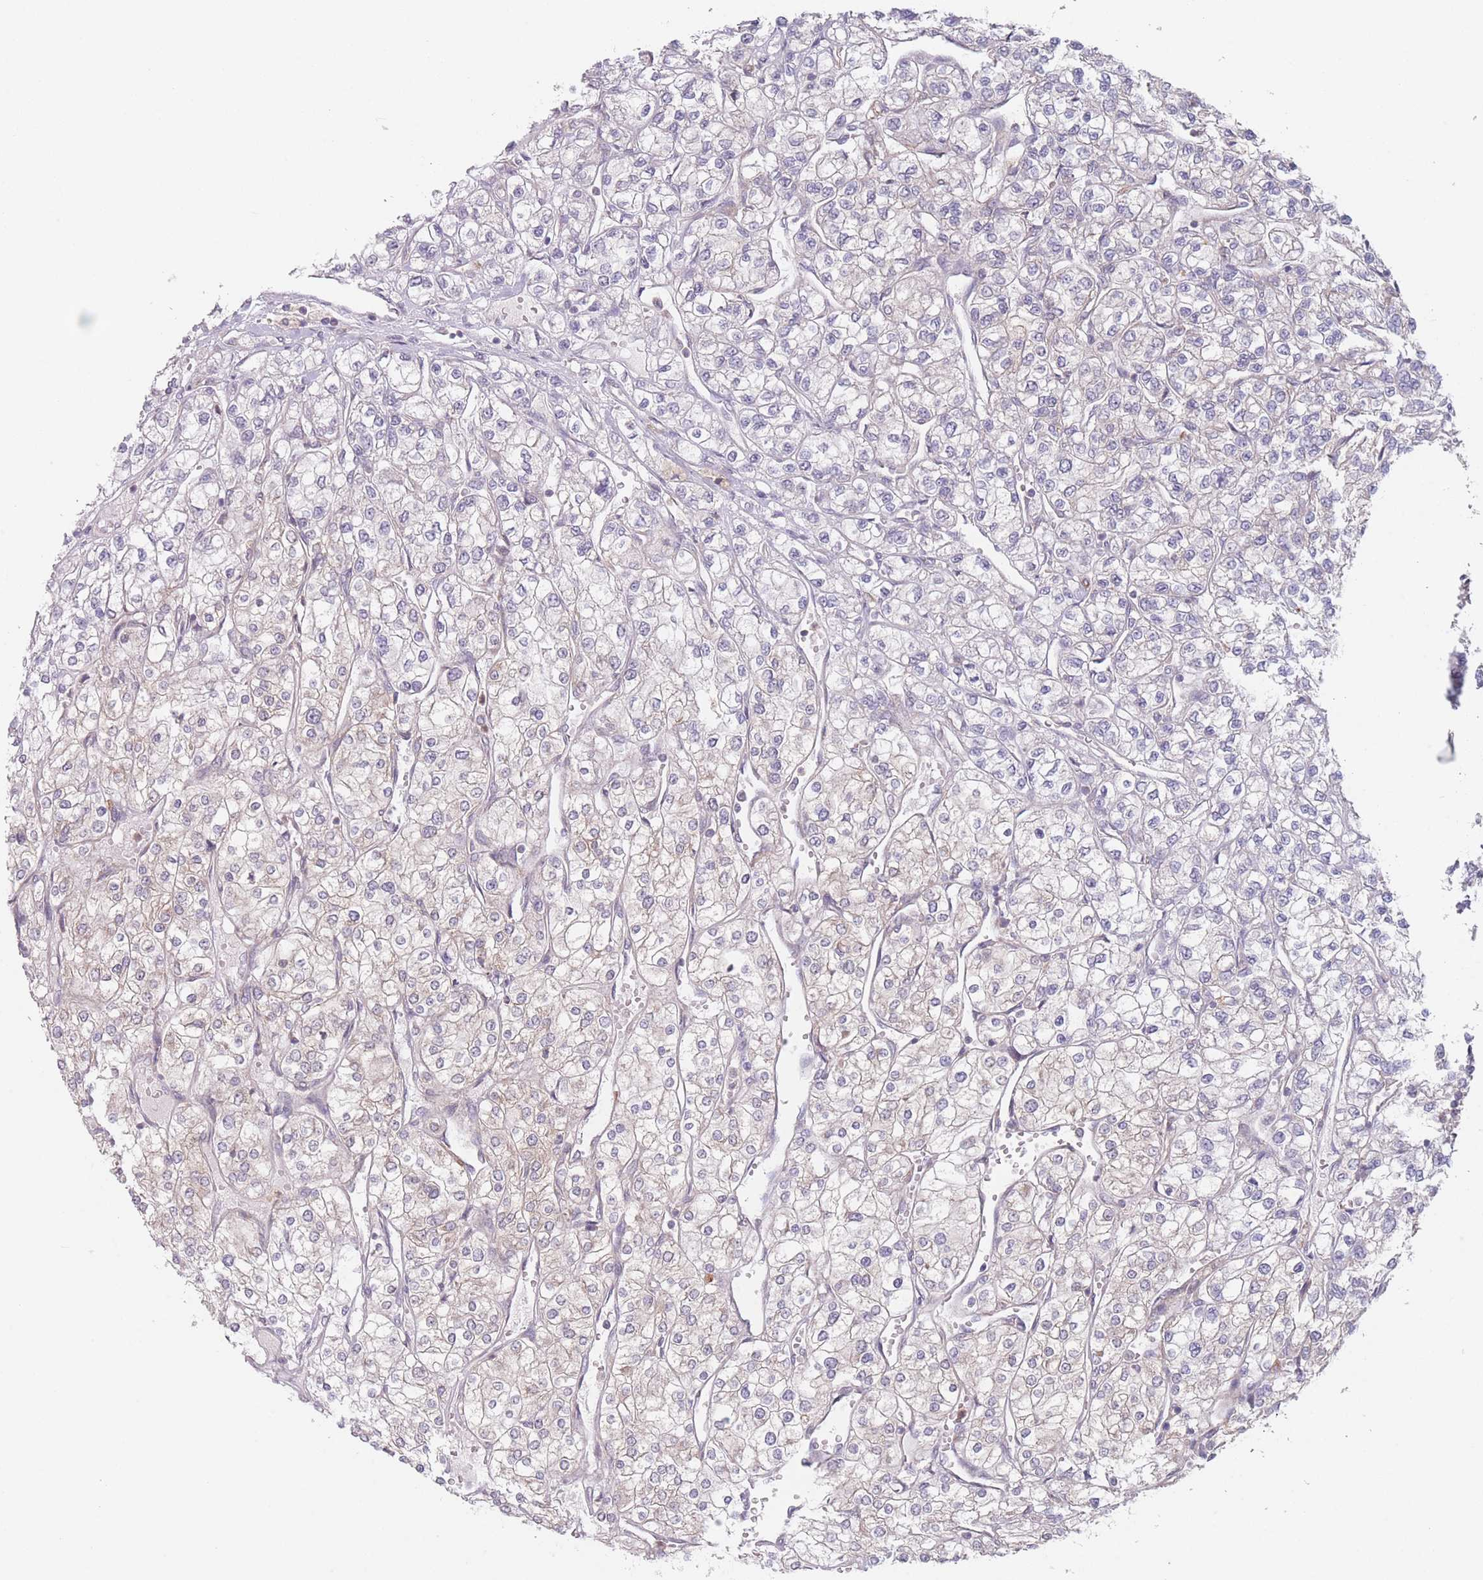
{"staining": {"intensity": "negative", "quantity": "none", "location": "none"}, "tissue": "renal cancer", "cell_type": "Tumor cells", "image_type": "cancer", "snomed": [{"axis": "morphology", "description": "Adenocarcinoma, NOS"}, {"axis": "topography", "description": "Kidney"}], "caption": "DAB (3,3'-diaminobenzidine) immunohistochemical staining of human adenocarcinoma (renal) exhibits no significant expression in tumor cells.", "gene": "PPM1A", "patient": {"sex": "male", "age": 80}}